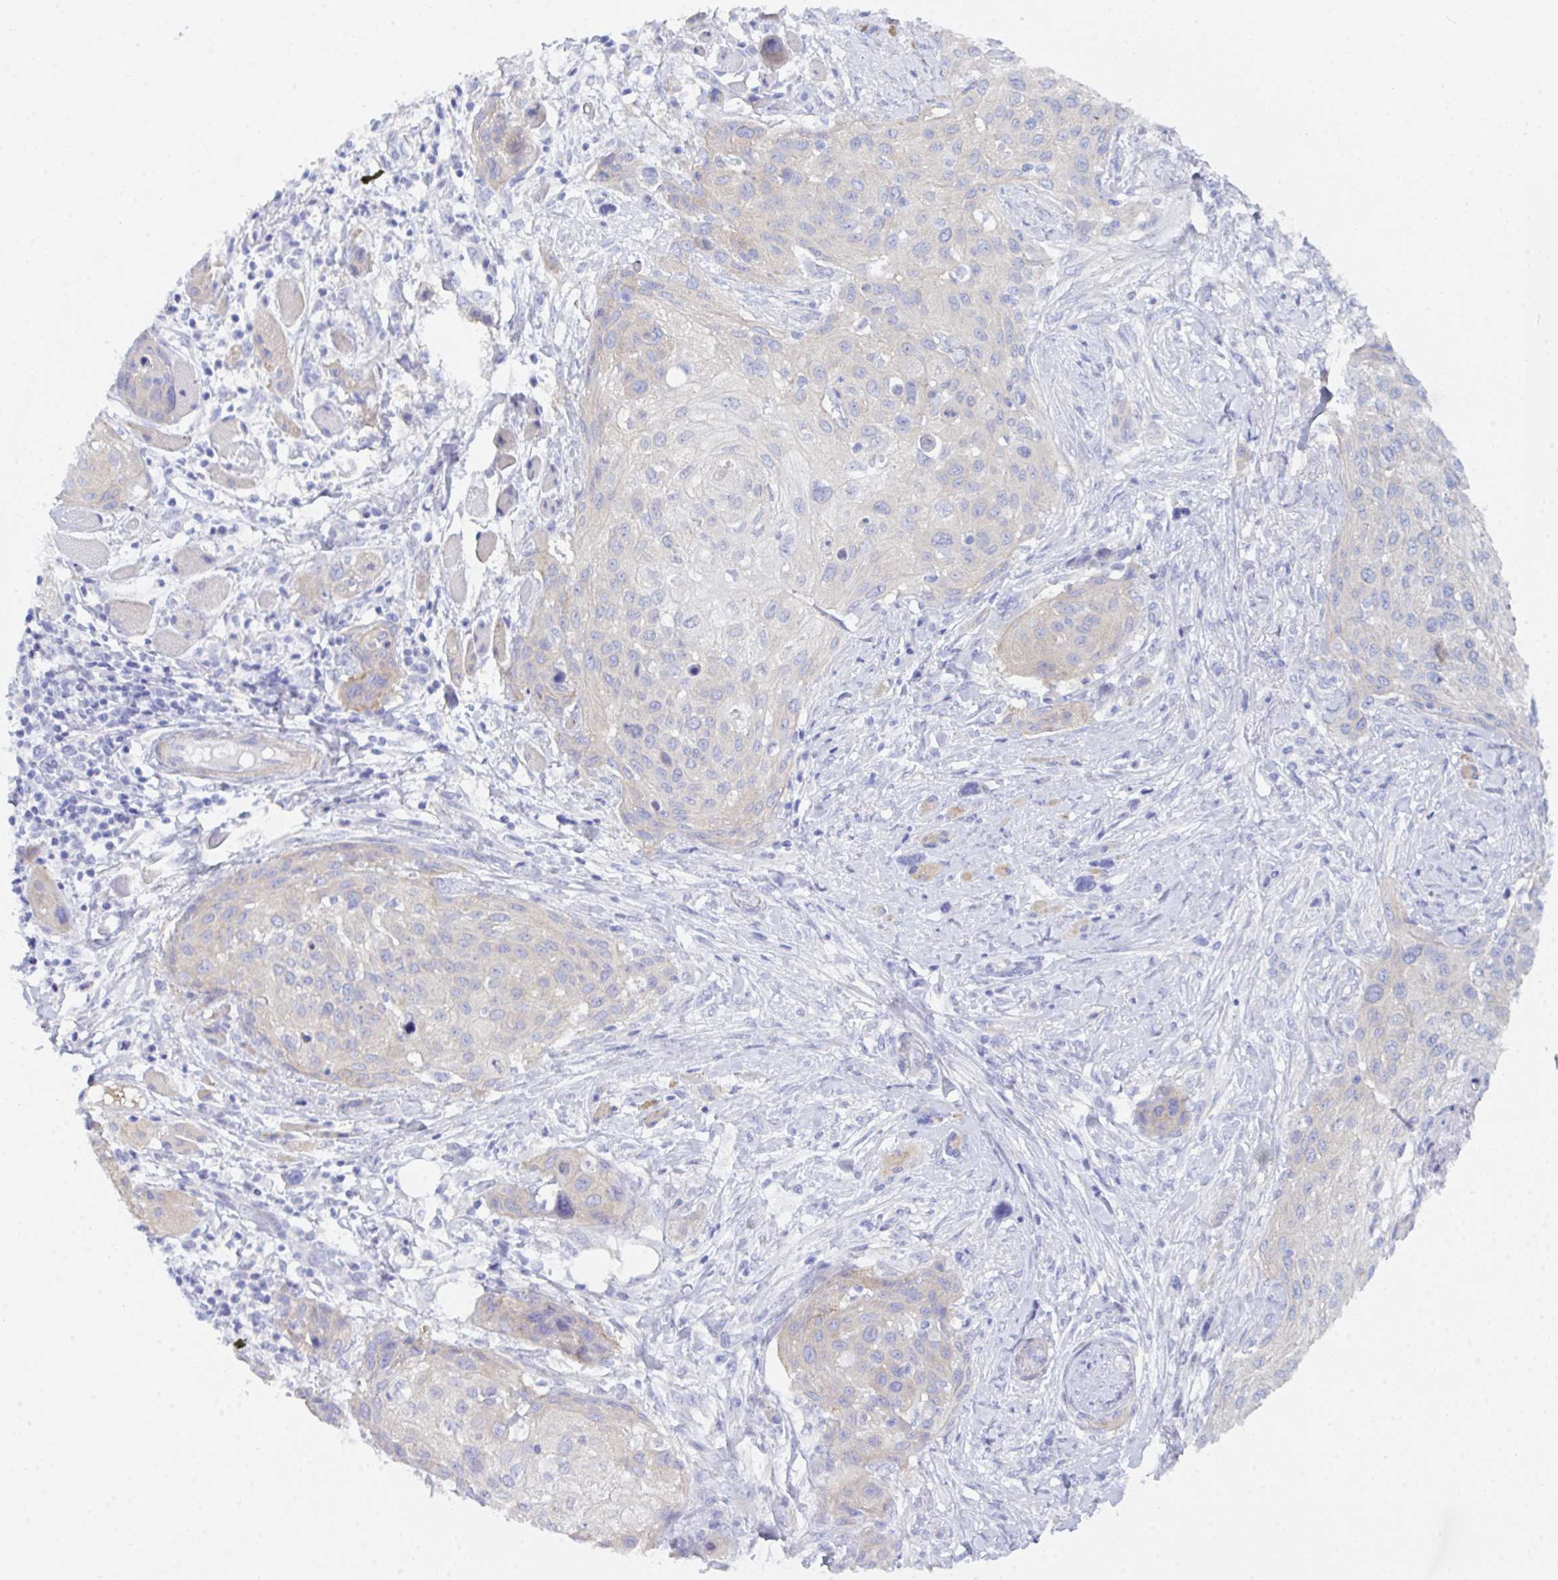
{"staining": {"intensity": "negative", "quantity": "none", "location": "none"}, "tissue": "skin cancer", "cell_type": "Tumor cells", "image_type": "cancer", "snomed": [{"axis": "morphology", "description": "Squamous cell carcinoma, NOS"}, {"axis": "topography", "description": "Skin"}], "caption": "Protein analysis of skin cancer (squamous cell carcinoma) exhibits no significant expression in tumor cells.", "gene": "CEP170B", "patient": {"sex": "female", "age": 87}}